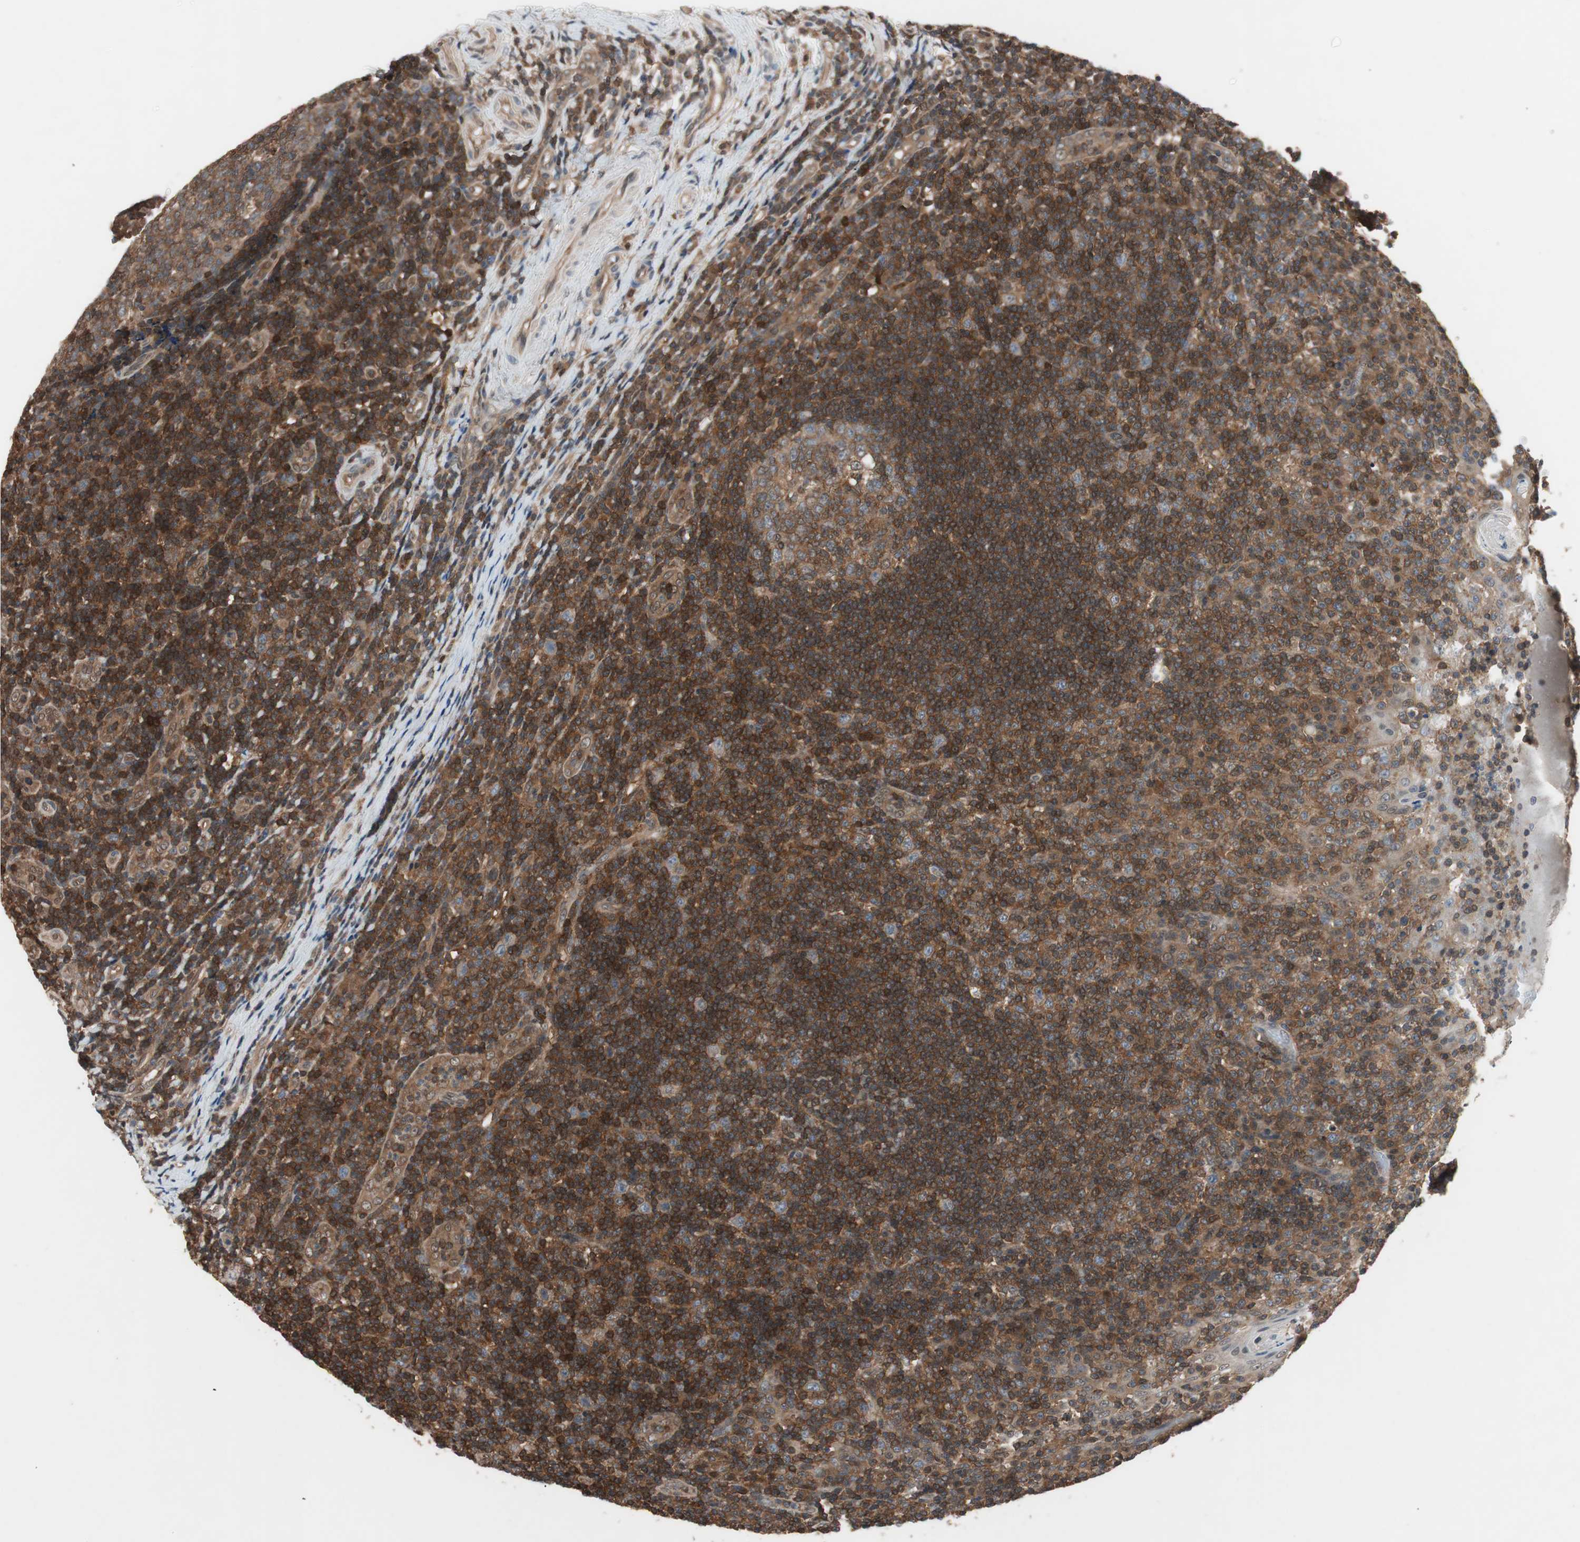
{"staining": {"intensity": "moderate", "quantity": ">75%", "location": "cytoplasmic/membranous"}, "tissue": "tonsil", "cell_type": "Germinal center cells", "image_type": "normal", "snomed": [{"axis": "morphology", "description": "Normal tissue, NOS"}, {"axis": "topography", "description": "Tonsil"}], "caption": "Tonsil stained with IHC reveals moderate cytoplasmic/membranous expression in approximately >75% of germinal center cells.", "gene": "GALT", "patient": {"sex": "female", "age": 40}}